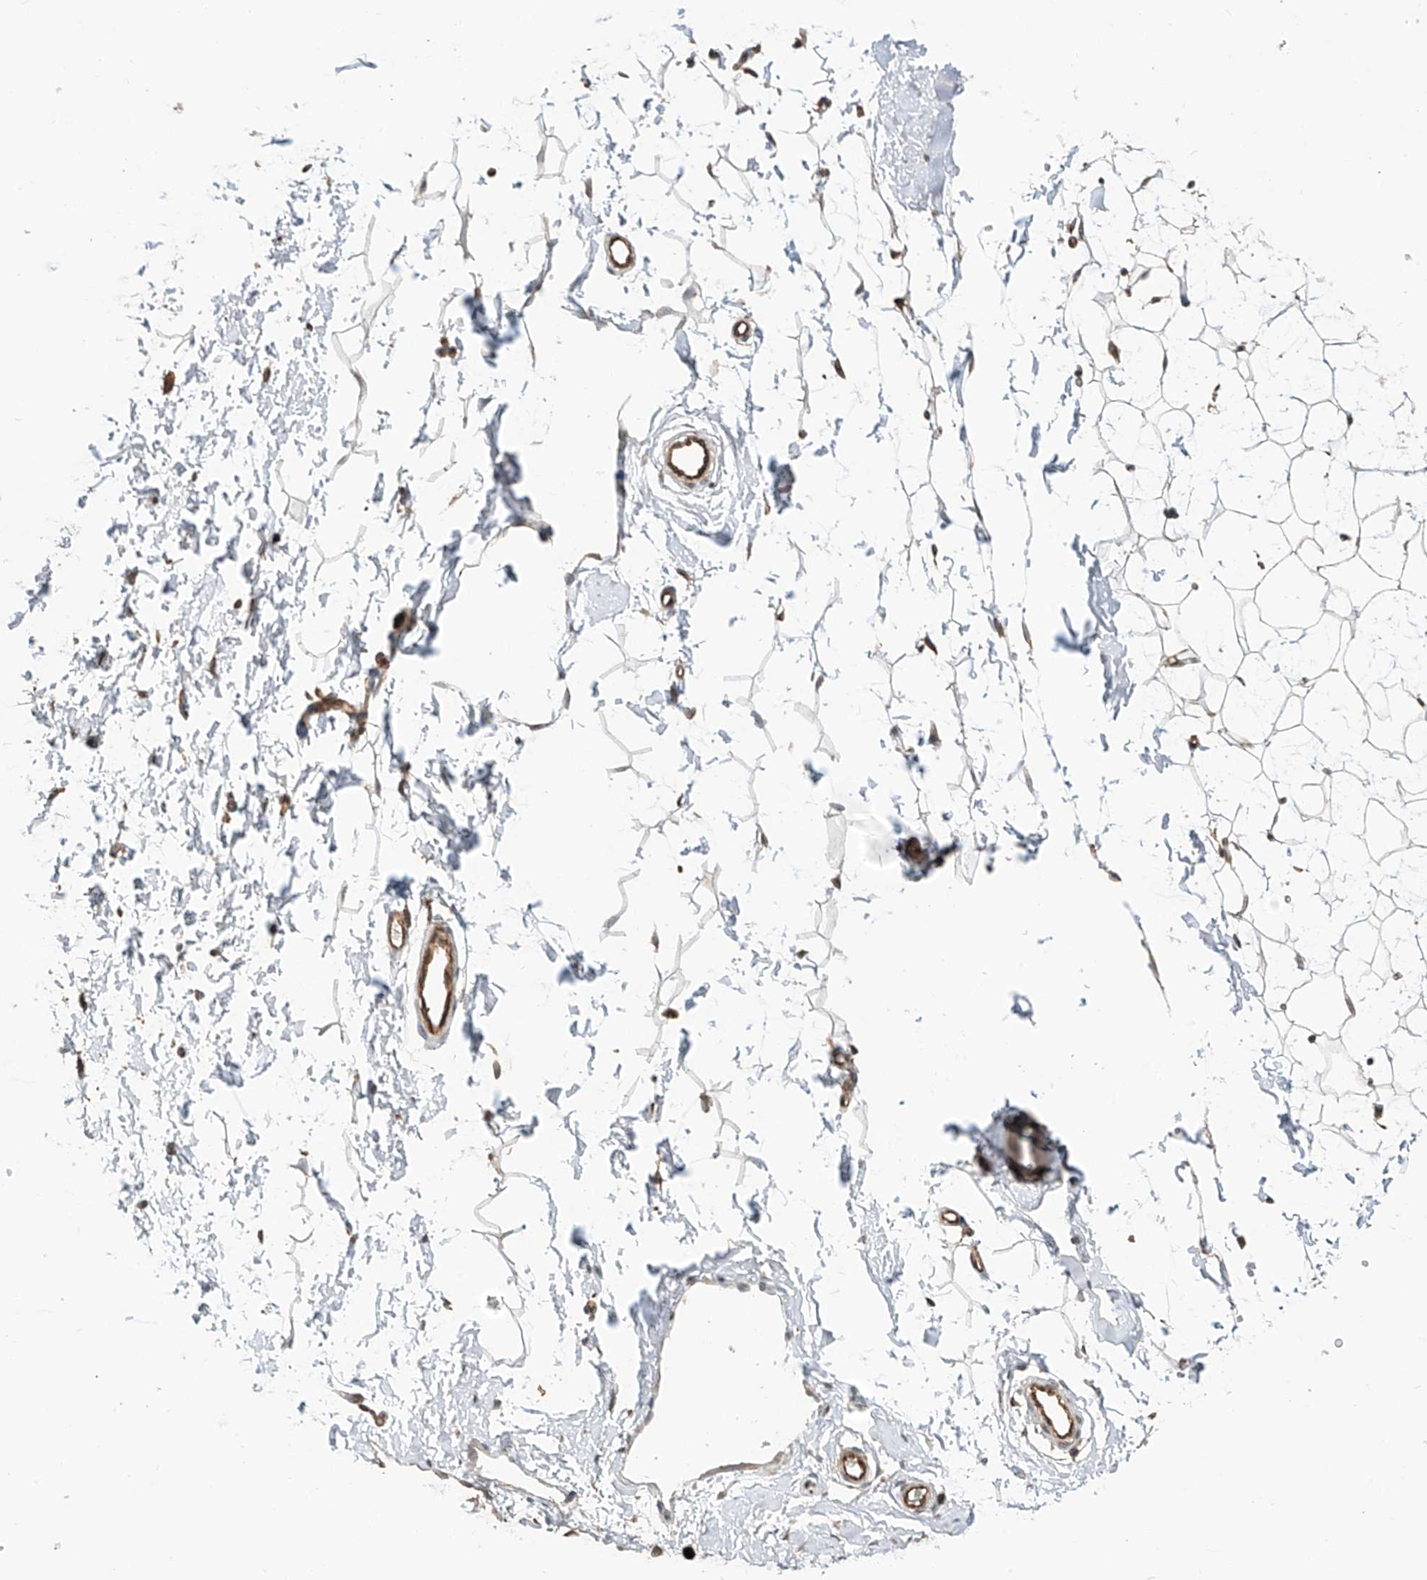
{"staining": {"intensity": "weak", "quantity": ">75%", "location": "cytoplasmic/membranous"}, "tissue": "adipose tissue", "cell_type": "Adipocytes", "image_type": "normal", "snomed": [{"axis": "morphology", "description": "Normal tissue, NOS"}, {"axis": "topography", "description": "Breast"}], "caption": "Immunohistochemical staining of unremarkable human adipose tissue displays >75% levels of weak cytoplasmic/membranous protein expression in about >75% of adipocytes.", "gene": "CEP162", "patient": {"sex": "female", "age": 23}}